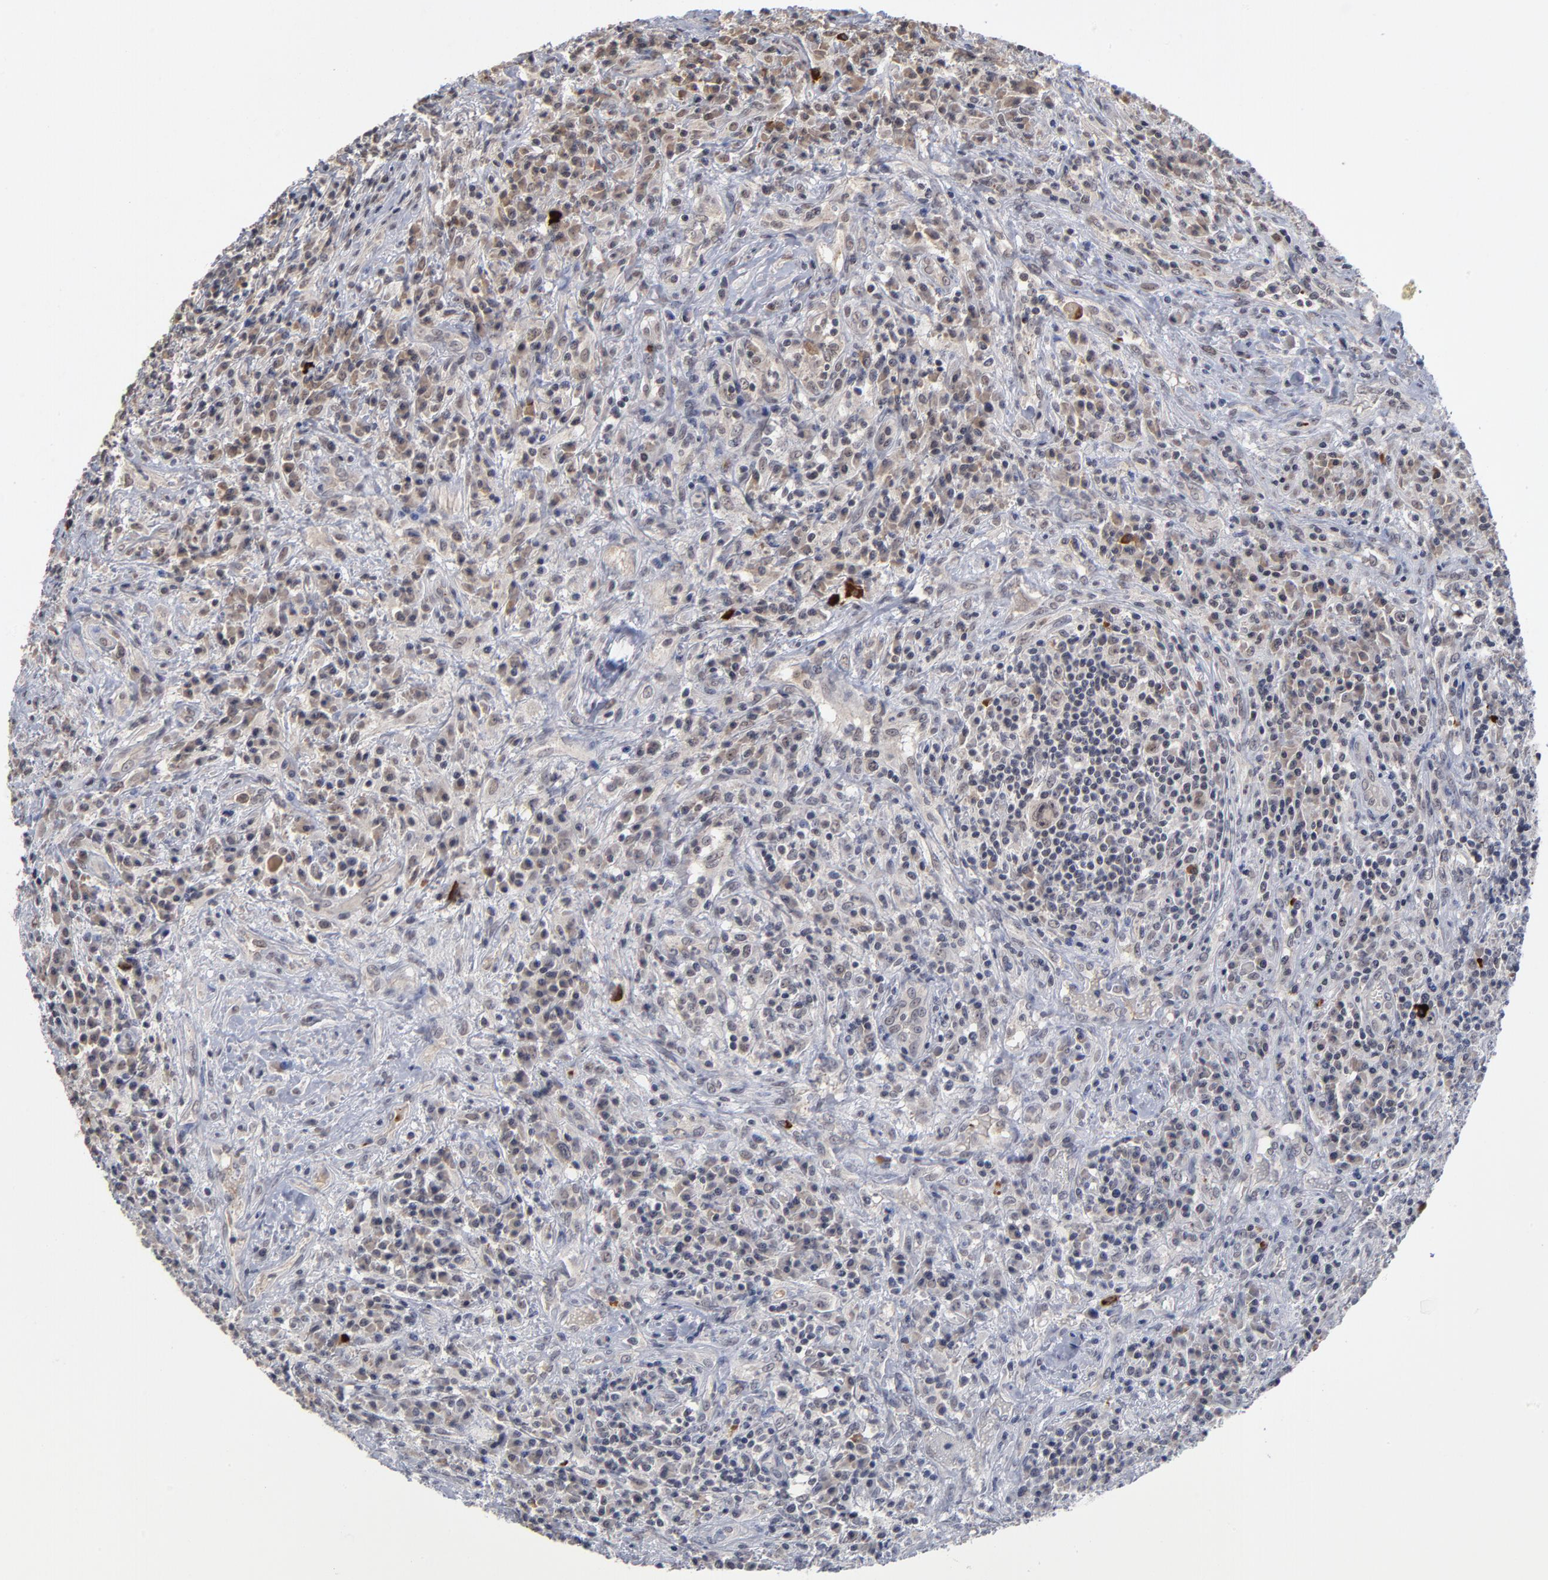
{"staining": {"intensity": "weak", "quantity": "25%-75%", "location": "cytoplasmic/membranous"}, "tissue": "lymphoma", "cell_type": "Tumor cells", "image_type": "cancer", "snomed": [{"axis": "morphology", "description": "Hodgkin's disease, NOS"}, {"axis": "topography", "description": "Lymph node"}], "caption": "Lymphoma stained for a protein demonstrates weak cytoplasmic/membranous positivity in tumor cells.", "gene": "WSB1", "patient": {"sex": "female", "age": 25}}